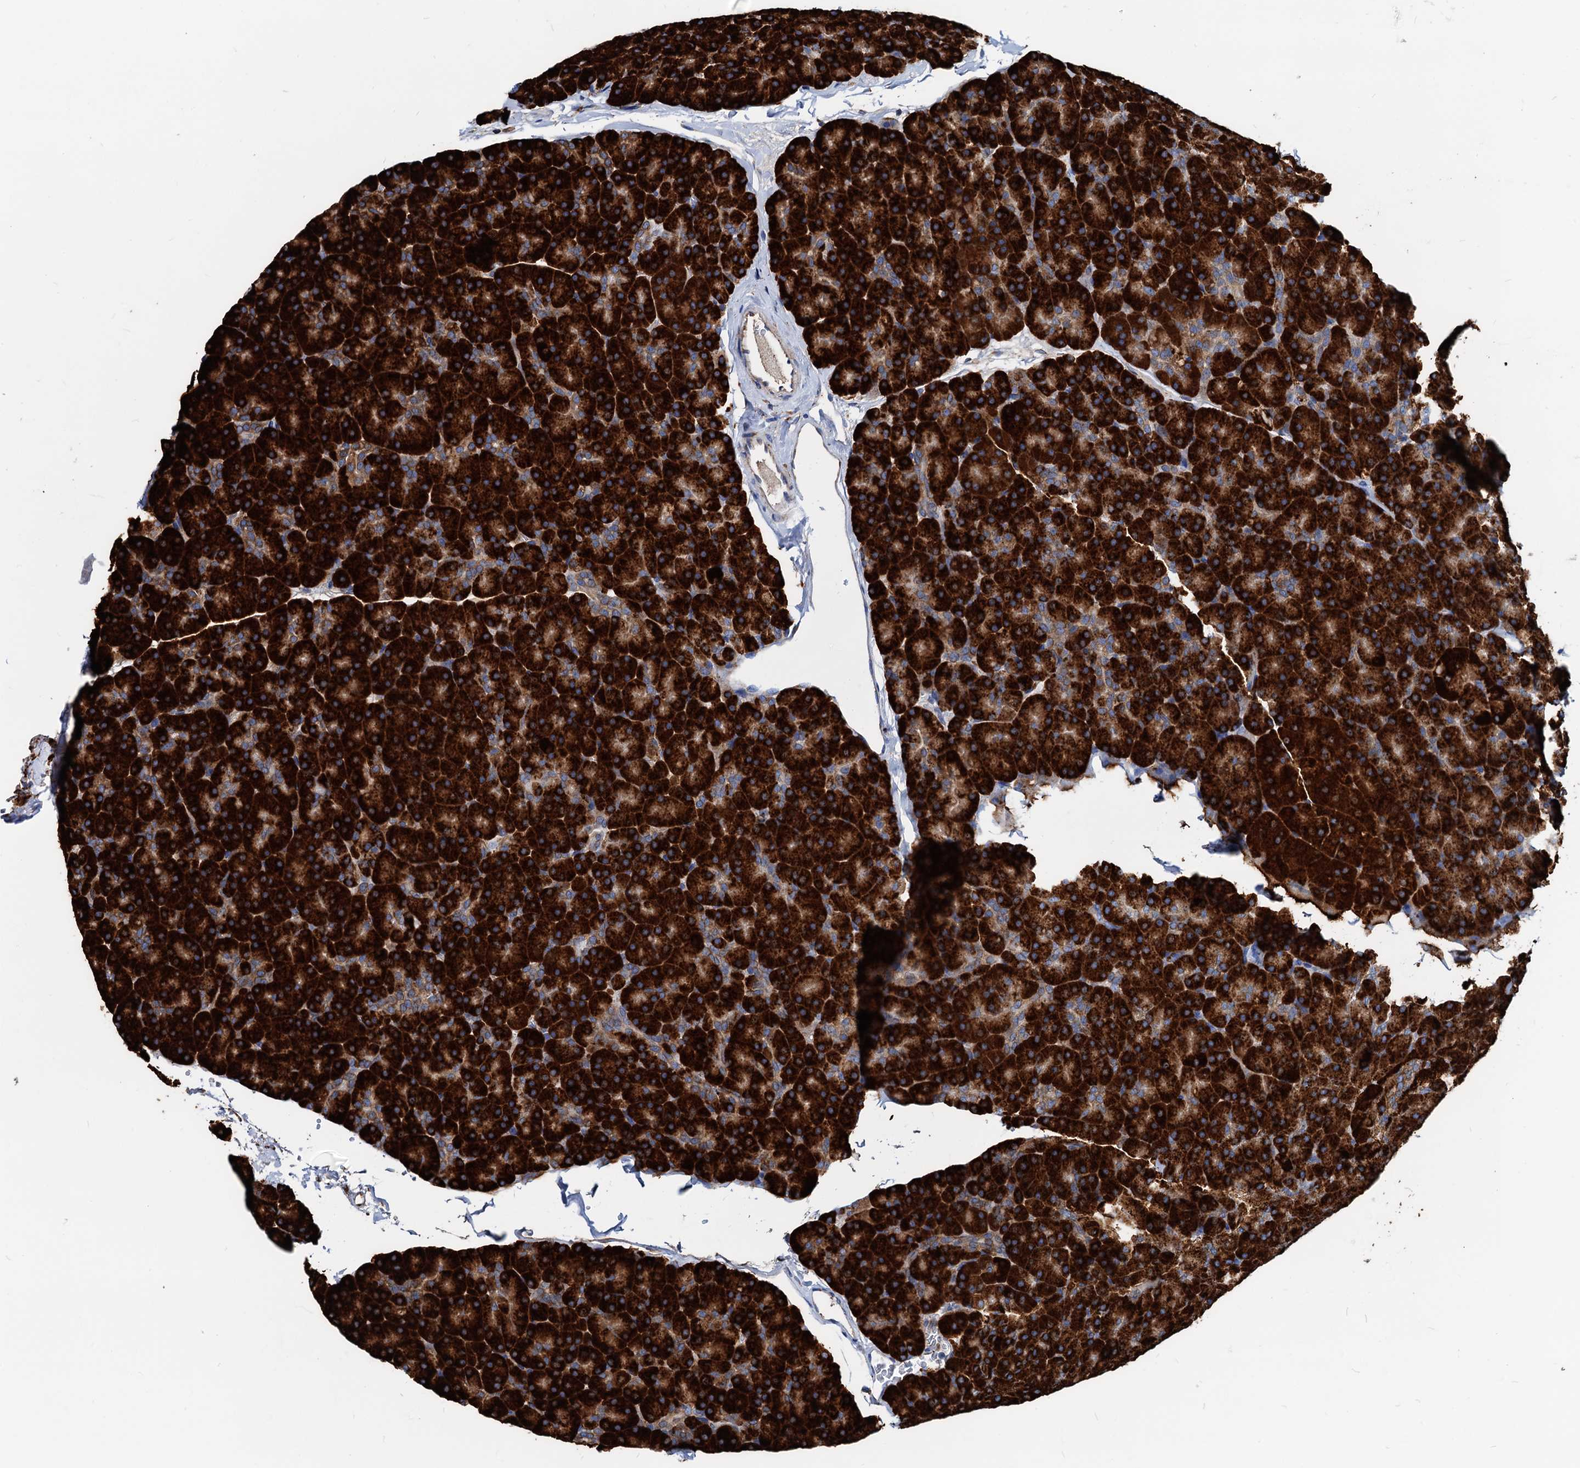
{"staining": {"intensity": "strong", "quantity": ">75%", "location": "cytoplasmic/membranous"}, "tissue": "pancreas", "cell_type": "Exocrine glandular cells", "image_type": "normal", "snomed": [{"axis": "morphology", "description": "Normal tissue, NOS"}, {"axis": "topography", "description": "Pancreas"}], "caption": "The micrograph reveals staining of normal pancreas, revealing strong cytoplasmic/membranous protein staining (brown color) within exocrine glandular cells.", "gene": "HSPA5", "patient": {"sex": "male", "age": 36}}